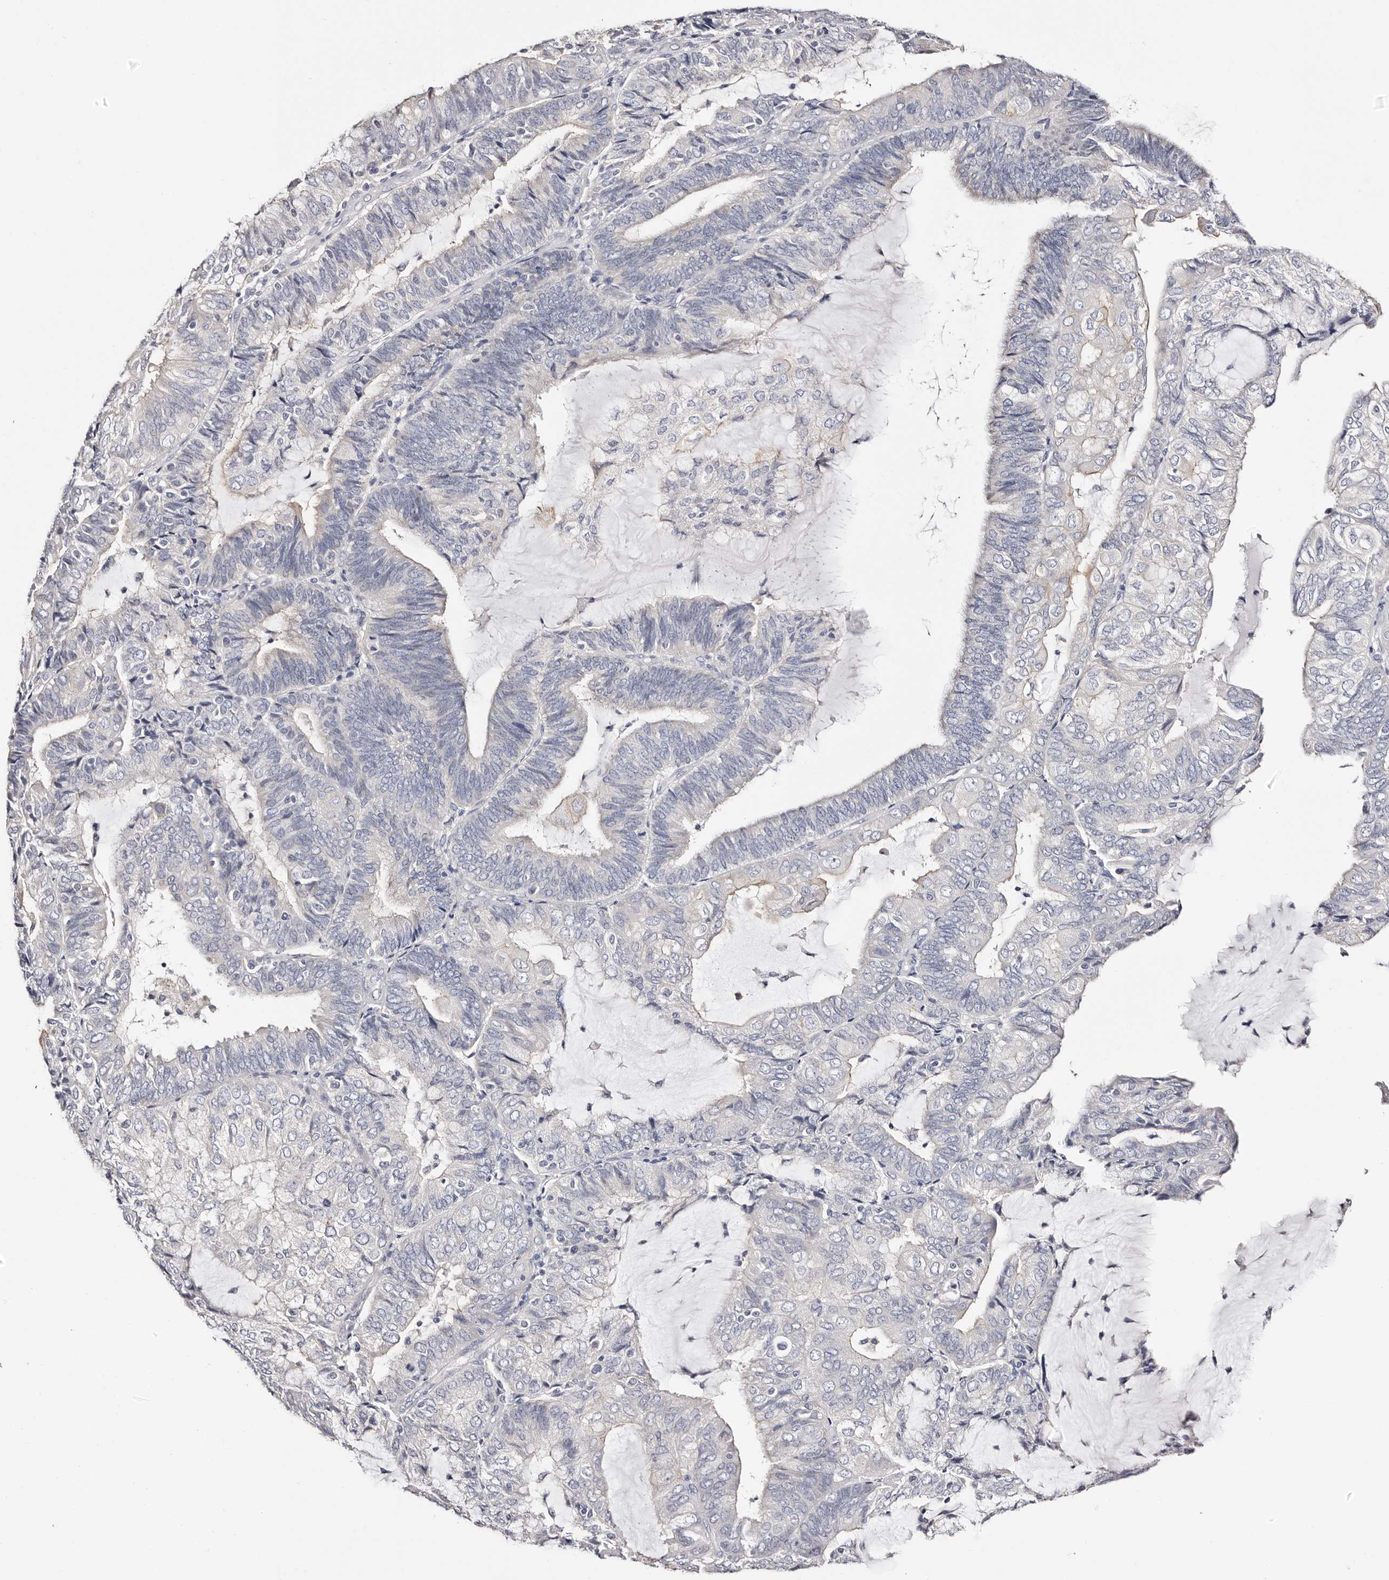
{"staining": {"intensity": "negative", "quantity": "none", "location": "none"}, "tissue": "endometrial cancer", "cell_type": "Tumor cells", "image_type": "cancer", "snomed": [{"axis": "morphology", "description": "Adenocarcinoma, NOS"}, {"axis": "topography", "description": "Endometrium"}], "caption": "Immunohistochemical staining of human endometrial cancer exhibits no significant positivity in tumor cells.", "gene": "ROM1", "patient": {"sex": "female", "age": 81}}